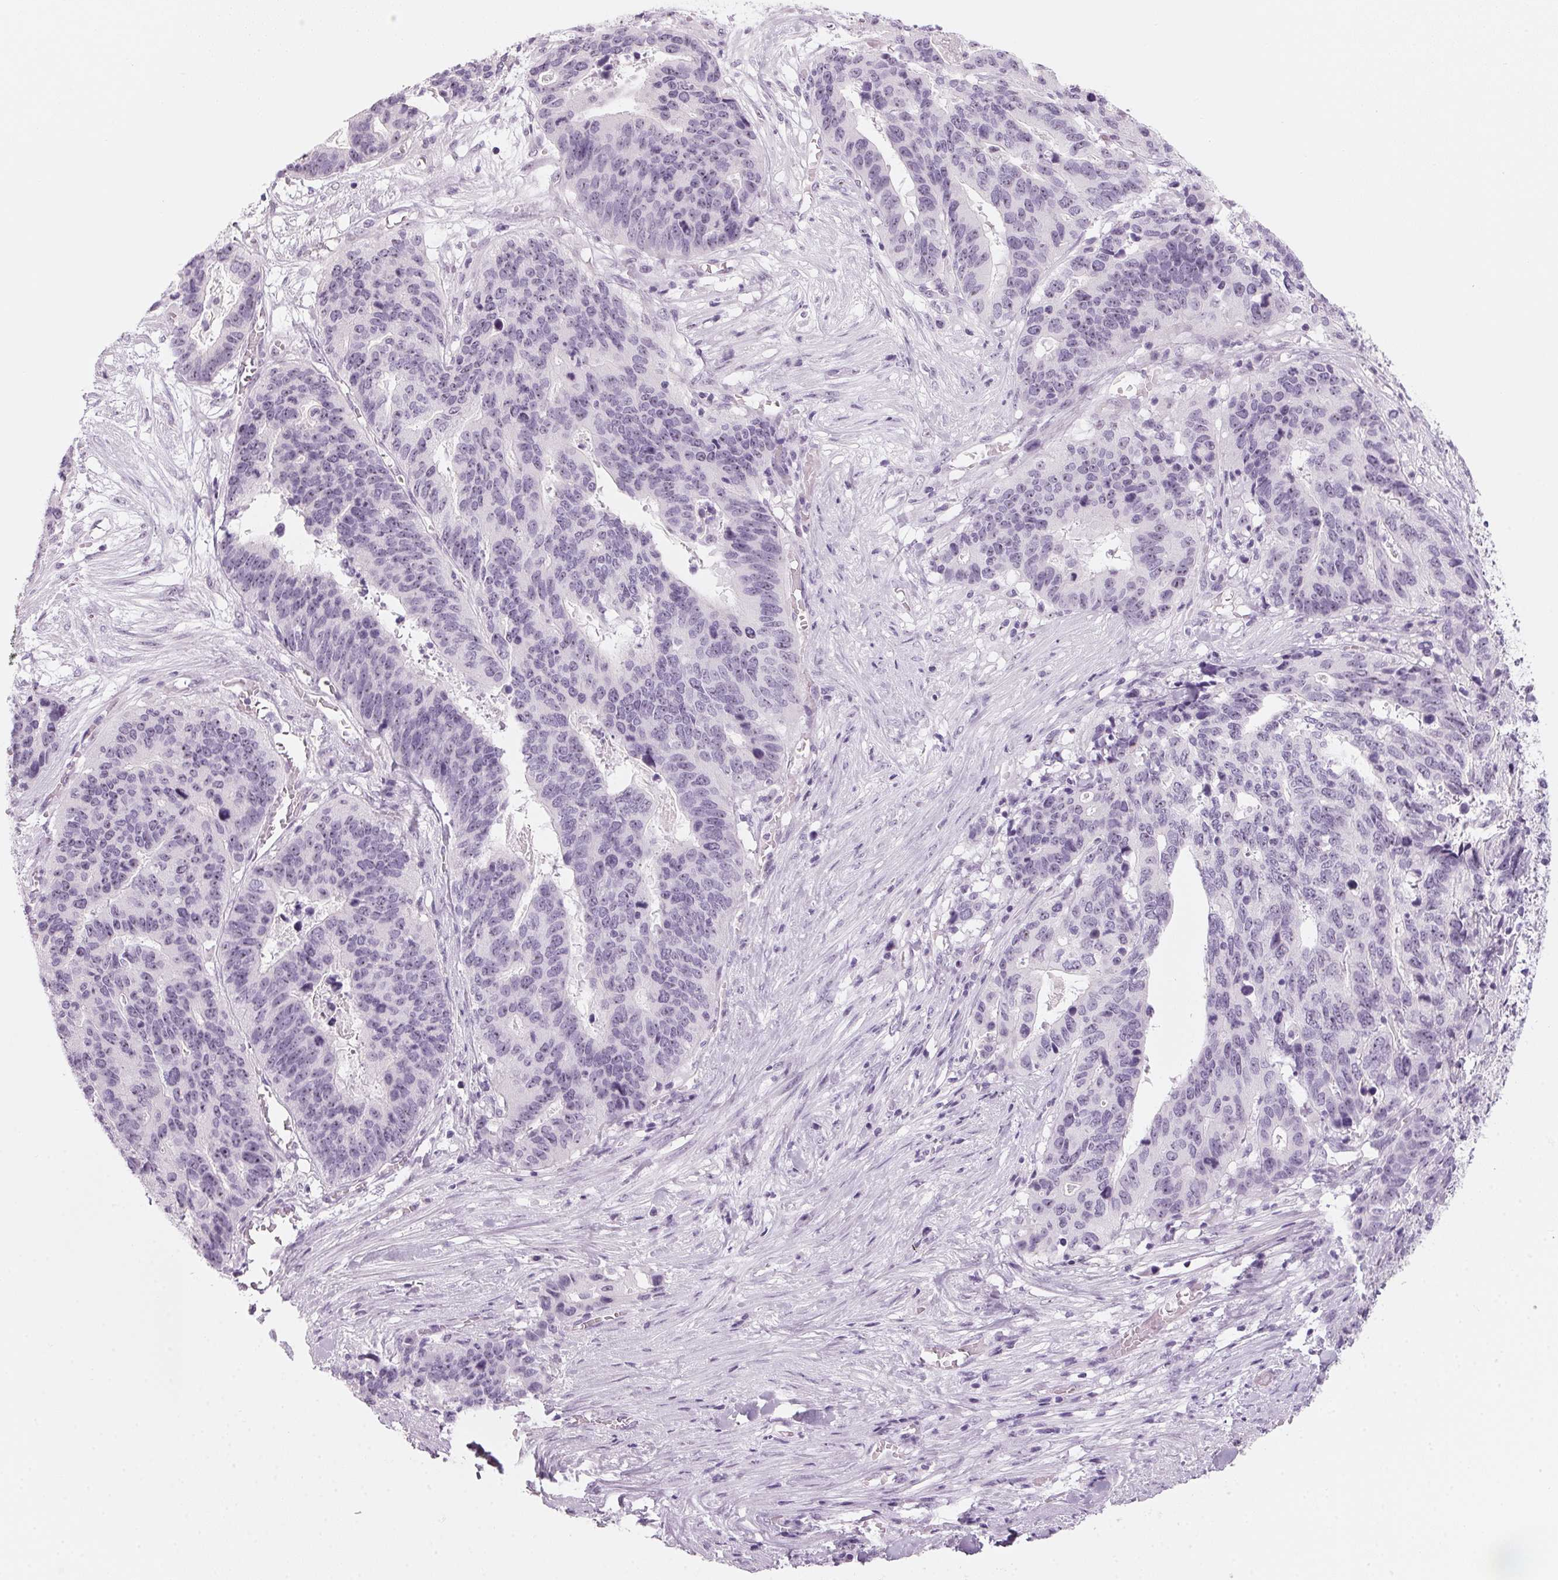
{"staining": {"intensity": "negative", "quantity": "none", "location": "none"}, "tissue": "stomach cancer", "cell_type": "Tumor cells", "image_type": "cancer", "snomed": [{"axis": "morphology", "description": "Adenocarcinoma, NOS"}, {"axis": "topography", "description": "Stomach, upper"}], "caption": "Immunohistochemistry image of human stomach cancer stained for a protein (brown), which shows no expression in tumor cells.", "gene": "DNTTIP2", "patient": {"sex": "female", "age": 67}}